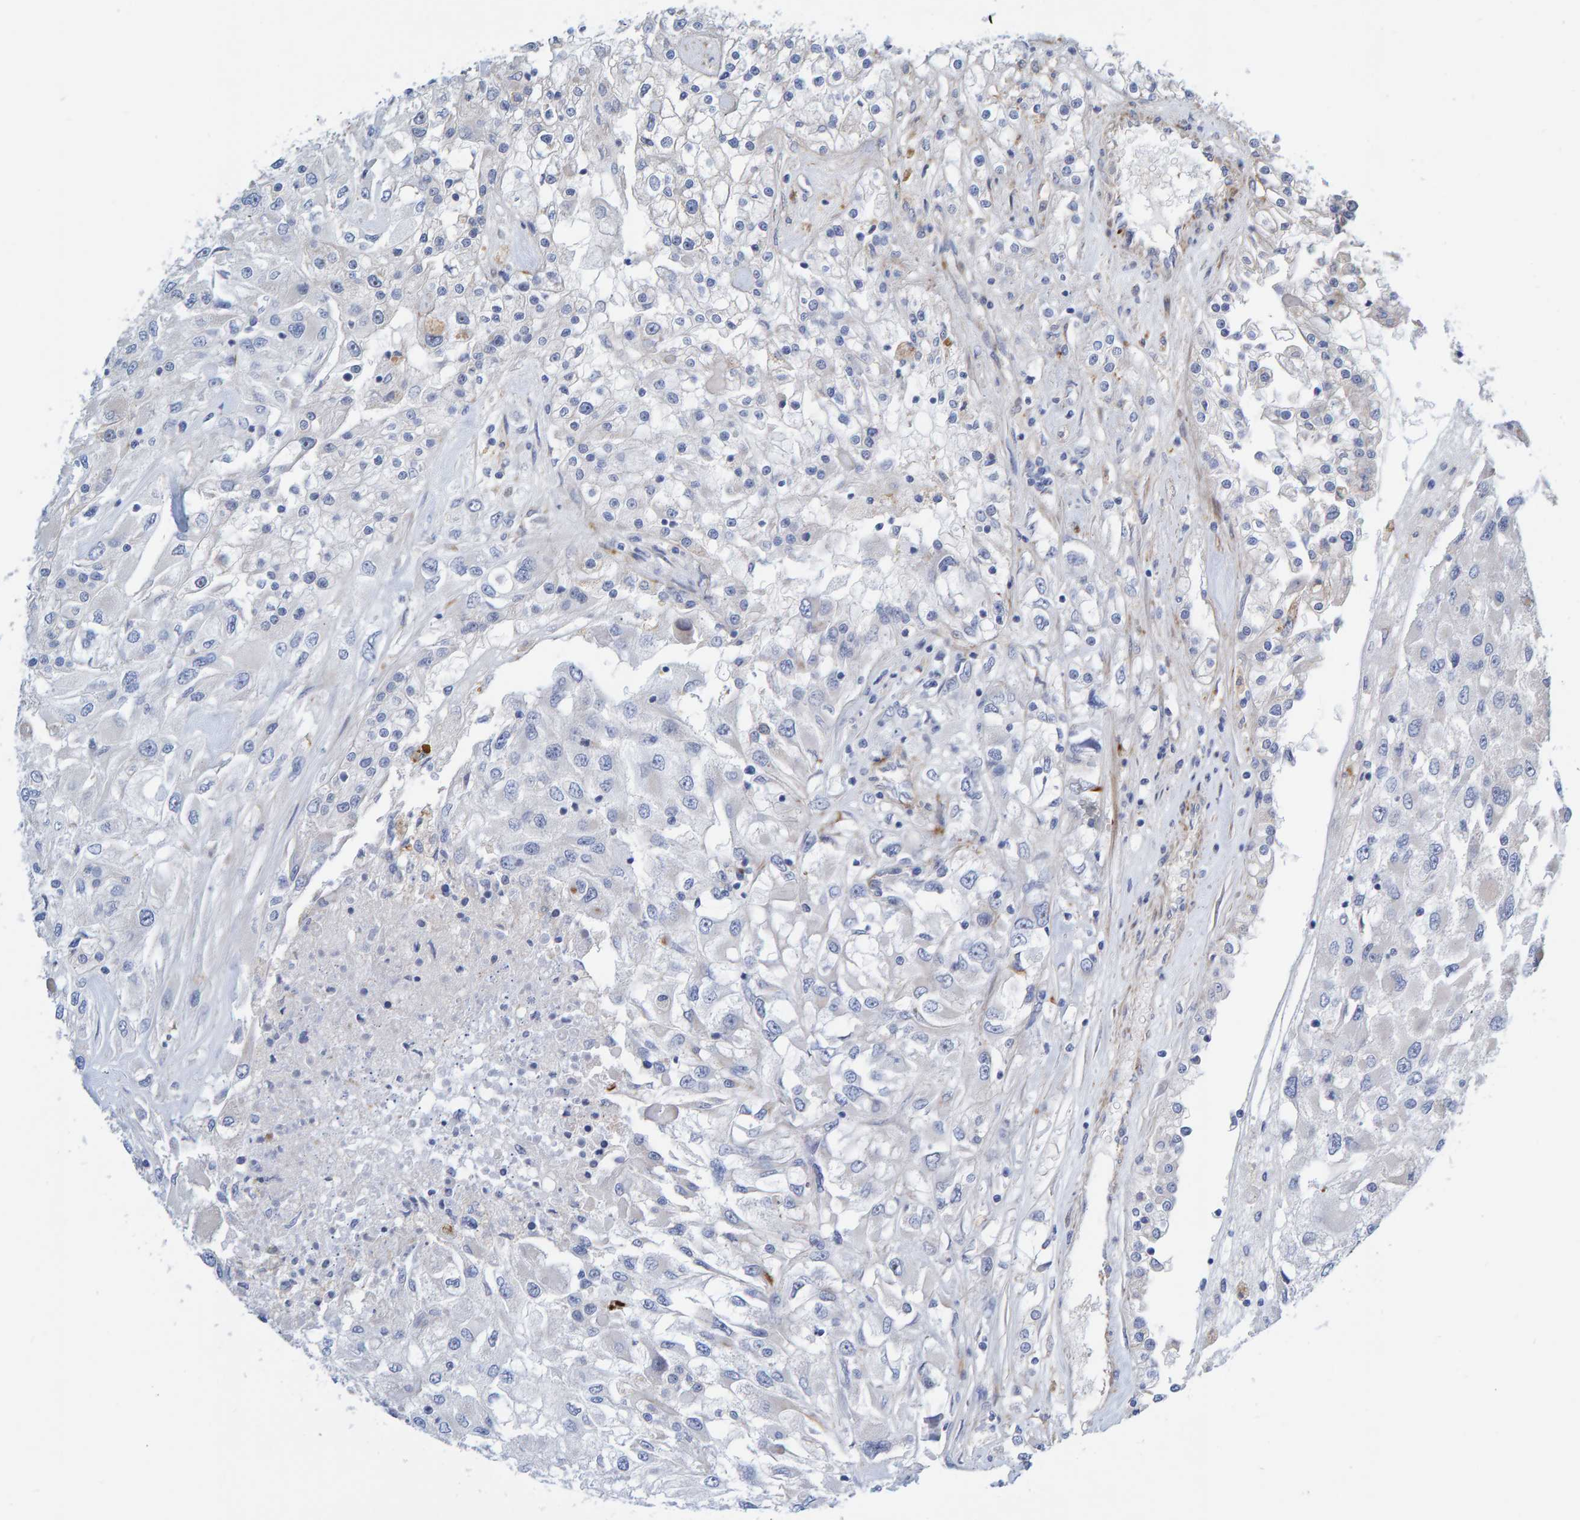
{"staining": {"intensity": "negative", "quantity": "none", "location": "none"}, "tissue": "renal cancer", "cell_type": "Tumor cells", "image_type": "cancer", "snomed": [{"axis": "morphology", "description": "Adenocarcinoma, NOS"}, {"axis": "topography", "description": "Kidney"}], "caption": "Tumor cells show no significant staining in renal cancer (adenocarcinoma).", "gene": "POLG2", "patient": {"sex": "female", "age": 52}}